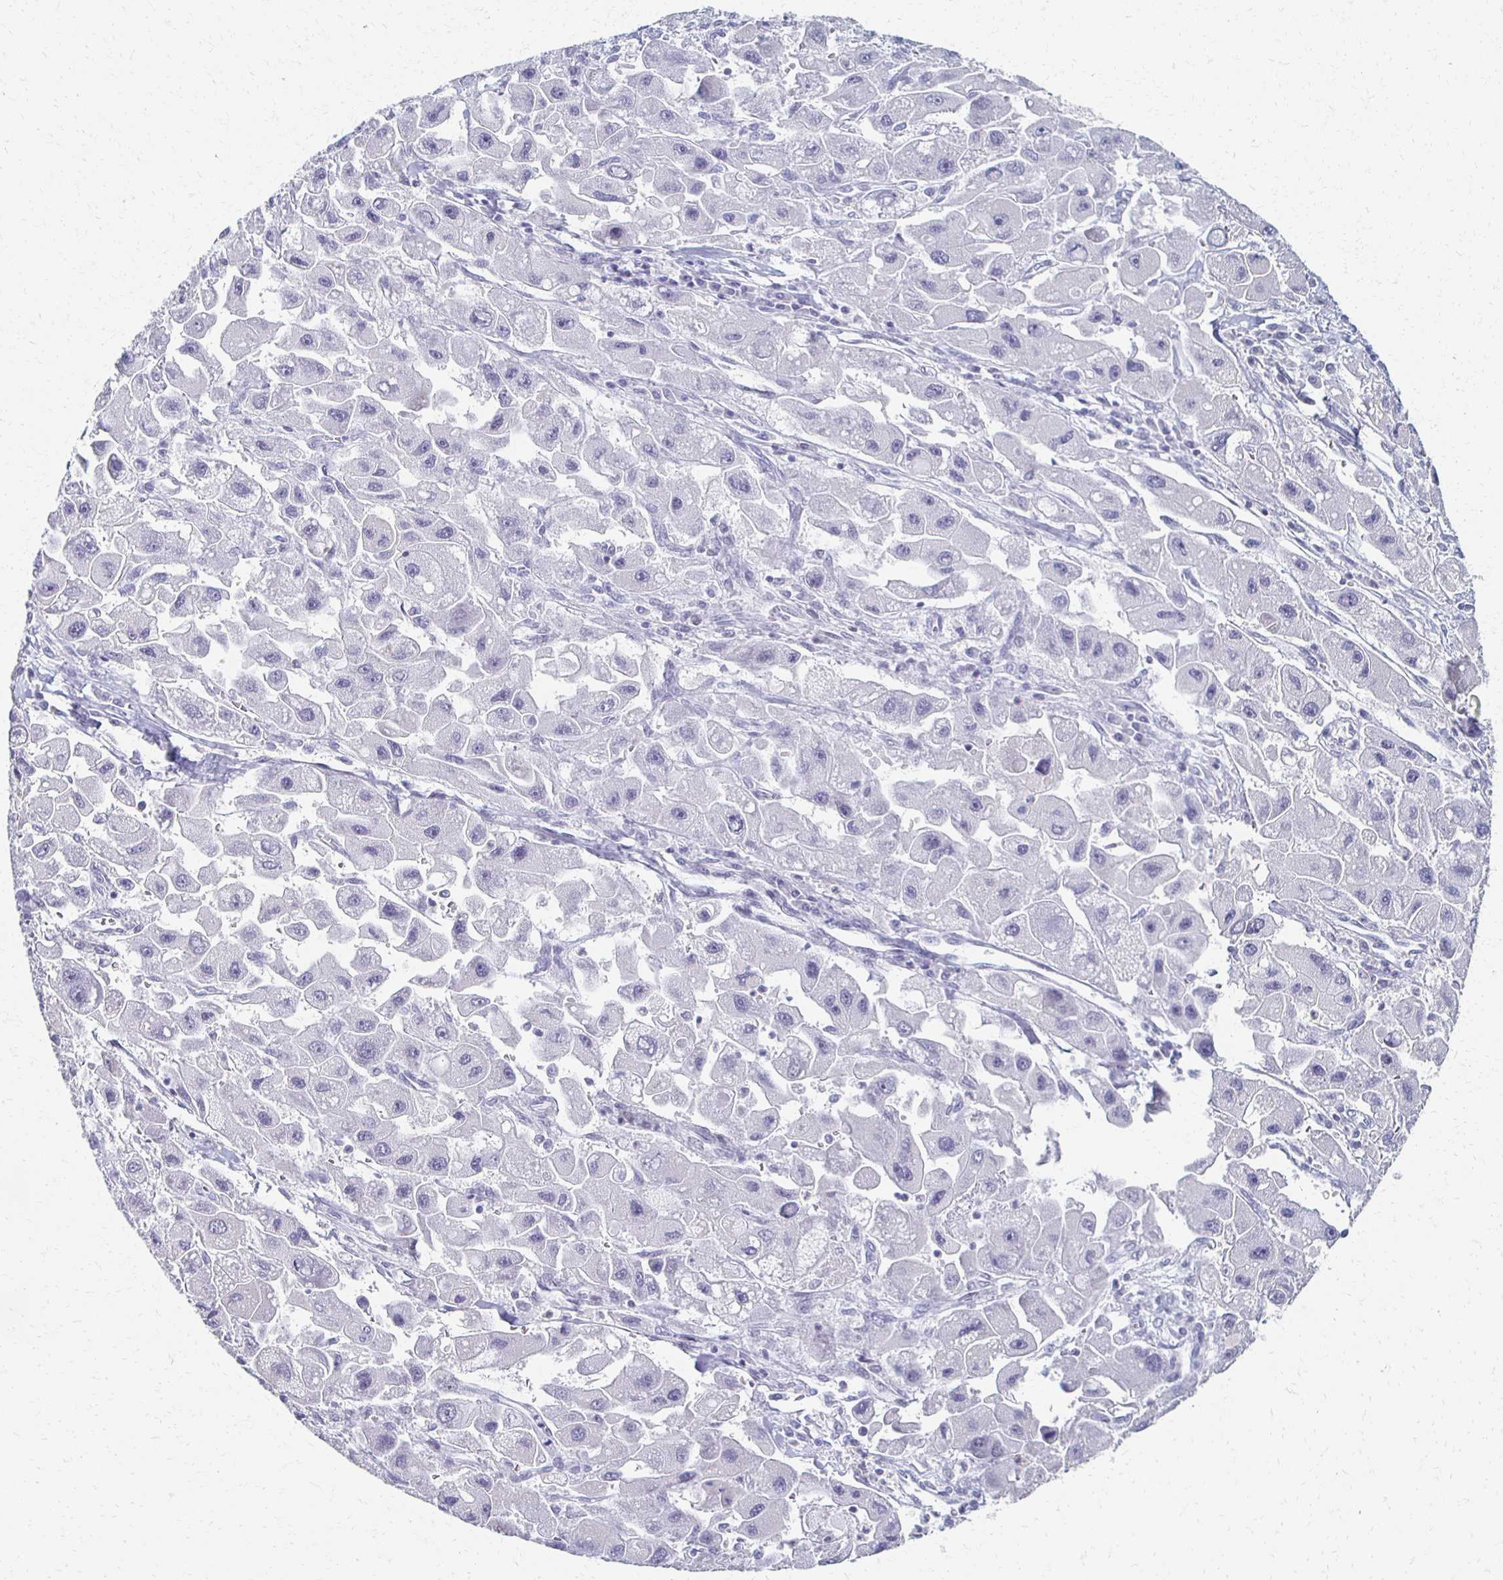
{"staining": {"intensity": "negative", "quantity": "none", "location": "none"}, "tissue": "liver cancer", "cell_type": "Tumor cells", "image_type": "cancer", "snomed": [{"axis": "morphology", "description": "Carcinoma, Hepatocellular, NOS"}, {"axis": "topography", "description": "Liver"}], "caption": "An immunohistochemistry (IHC) photomicrograph of liver hepatocellular carcinoma is shown. There is no staining in tumor cells of liver hepatocellular carcinoma. (Immunohistochemistry (ihc), brightfield microscopy, high magnification).", "gene": "CXCR2", "patient": {"sex": "male", "age": 24}}